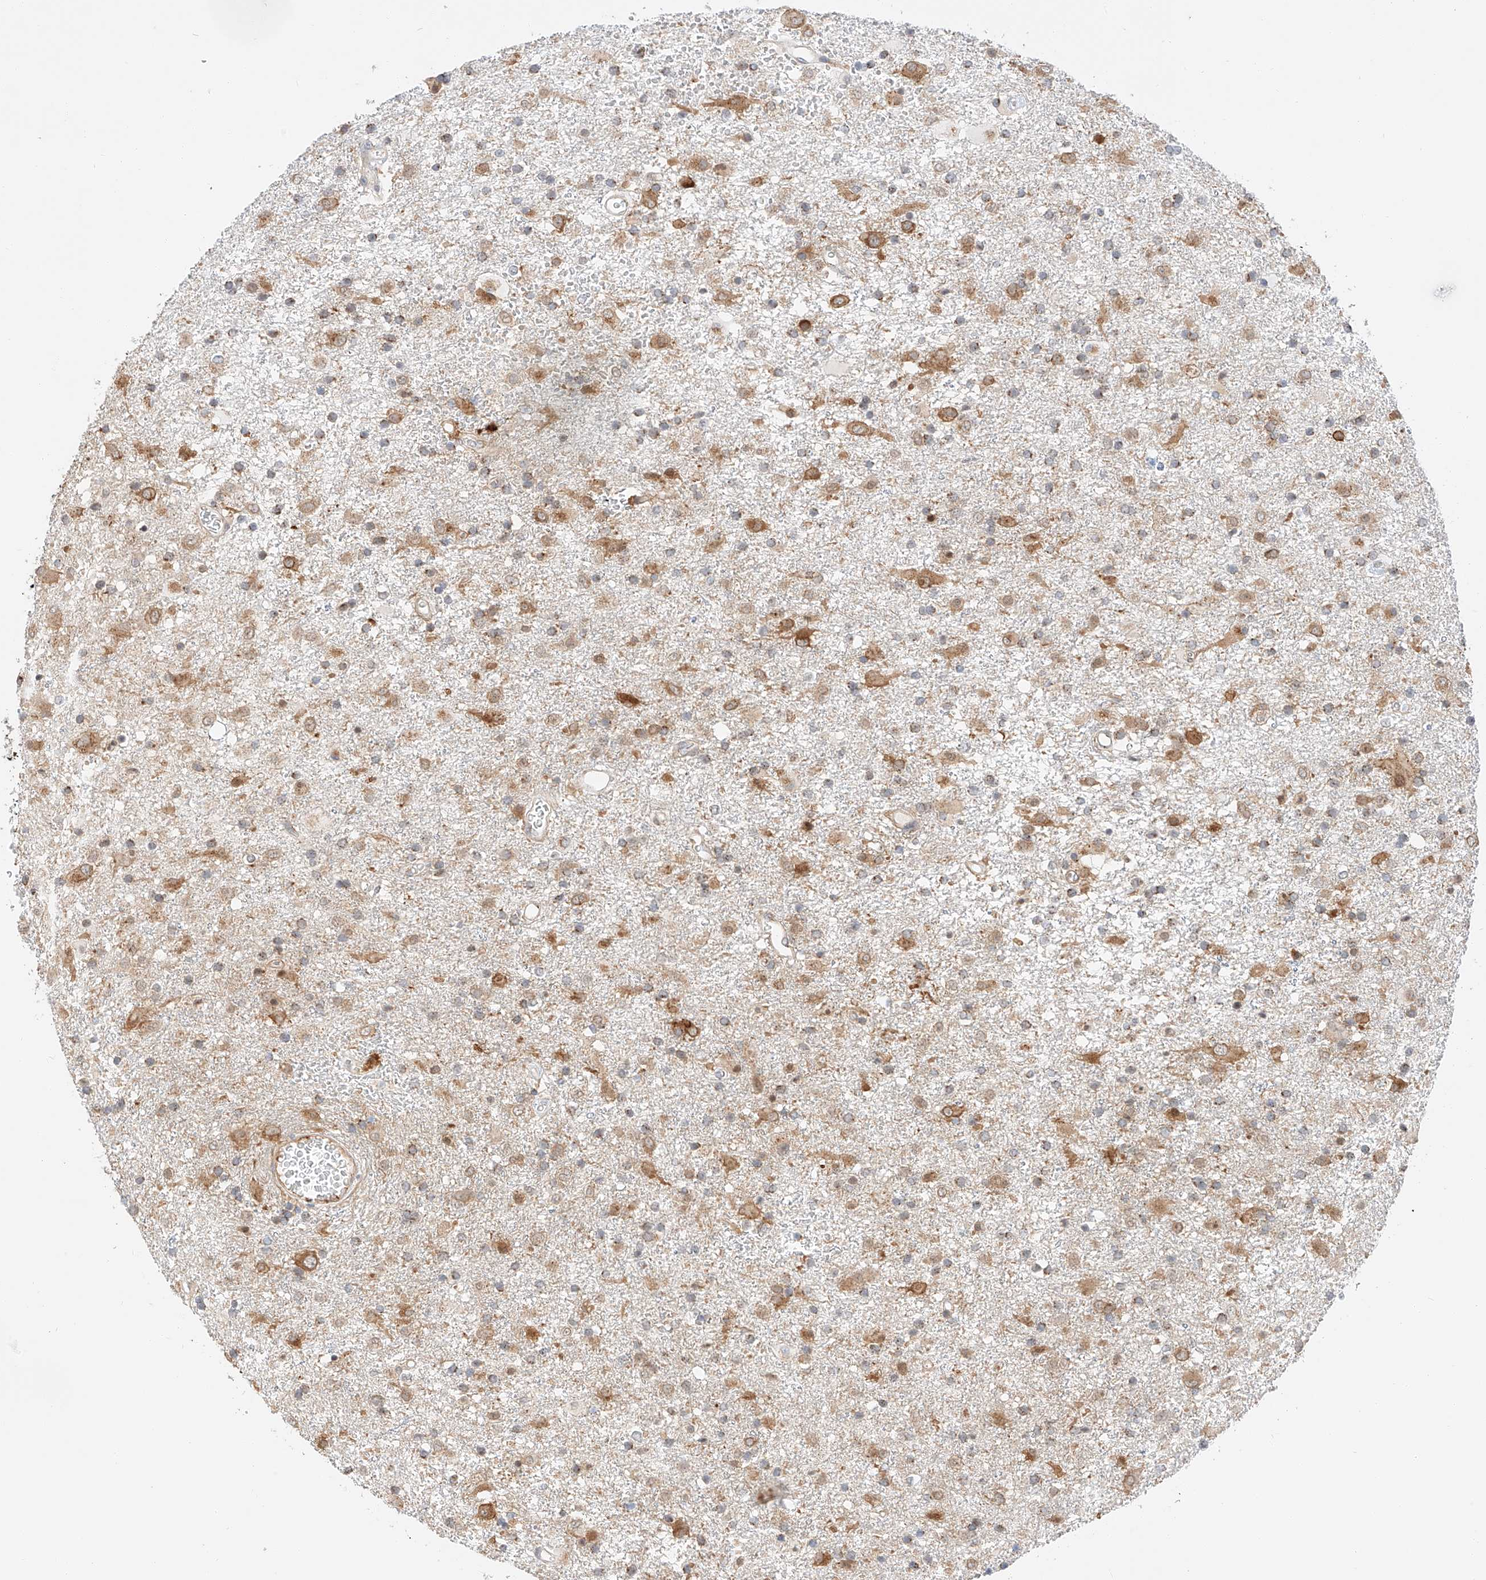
{"staining": {"intensity": "weak", "quantity": "25%-75%", "location": "cytoplasmic/membranous"}, "tissue": "glioma", "cell_type": "Tumor cells", "image_type": "cancer", "snomed": [{"axis": "morphology", "description": "Glioma, malignant, Low grade"}, {"axis": "topography", "description": "Brain"}], "caption": "An image of human malignant low-grade glioma stained for a protein demonstrates weak cytoplasmic/membranous brown staining in tumor cells.", "gene": "CARMIL1", "patient": {"sex": "male", "age": 65}}